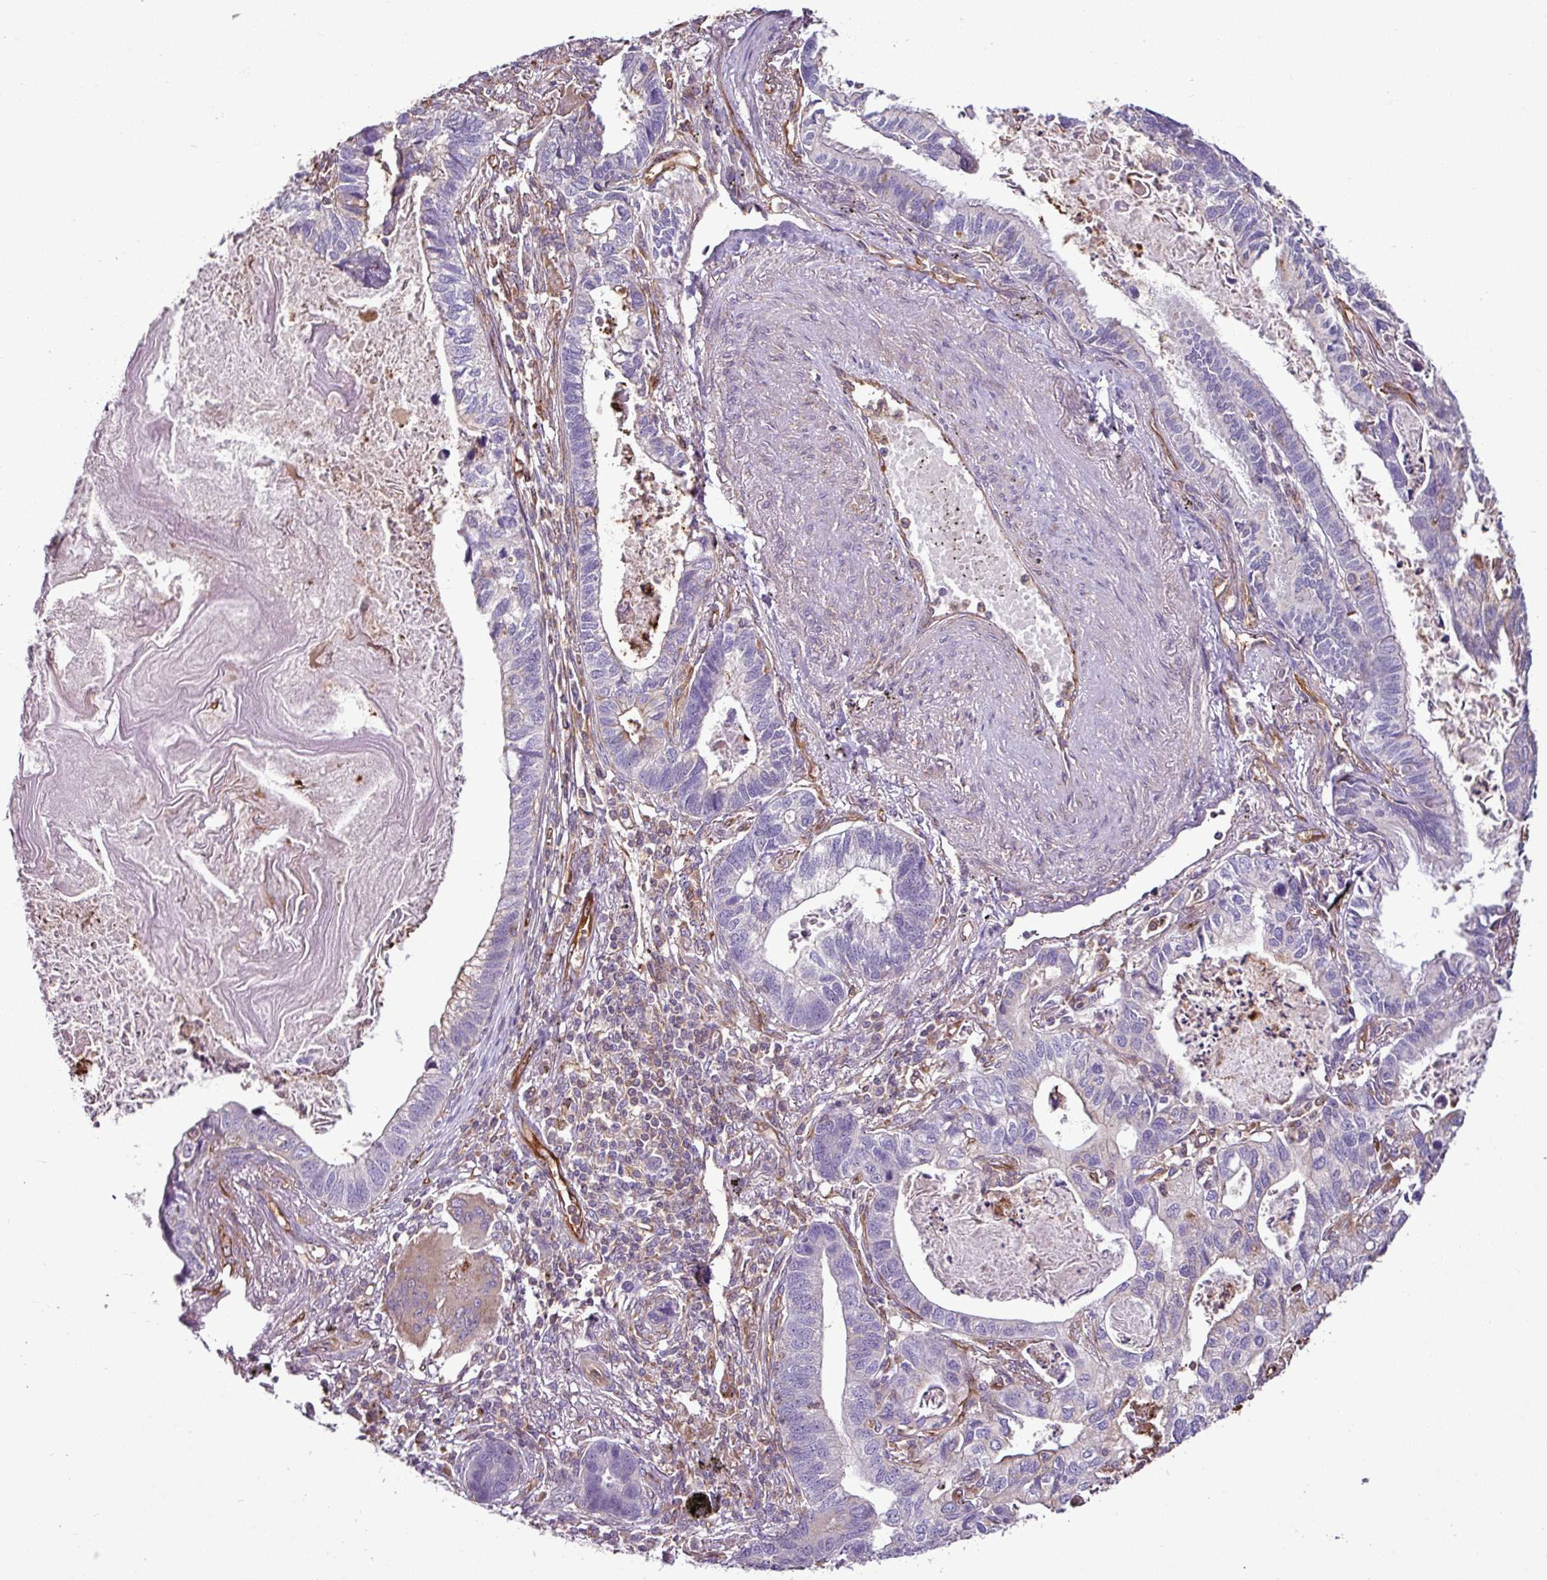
{"staining": {"intensity": "negative", "quantity": "none", "location": "none"}, "tissue": "lung cancer", "cell_type": "Tumor cells", "image_type": "cancer", "snomed": [{"axis": "morphology", "description": "Adenocarcinoma, NOS"}, {"axis": "topography", "description": "Lung"}], "caption": "Tumor cells are negative for protein expression in human adenocarcinoma (lung).", "gene": "ZNF106", "patient": {"sex": "male", "age": 67}}